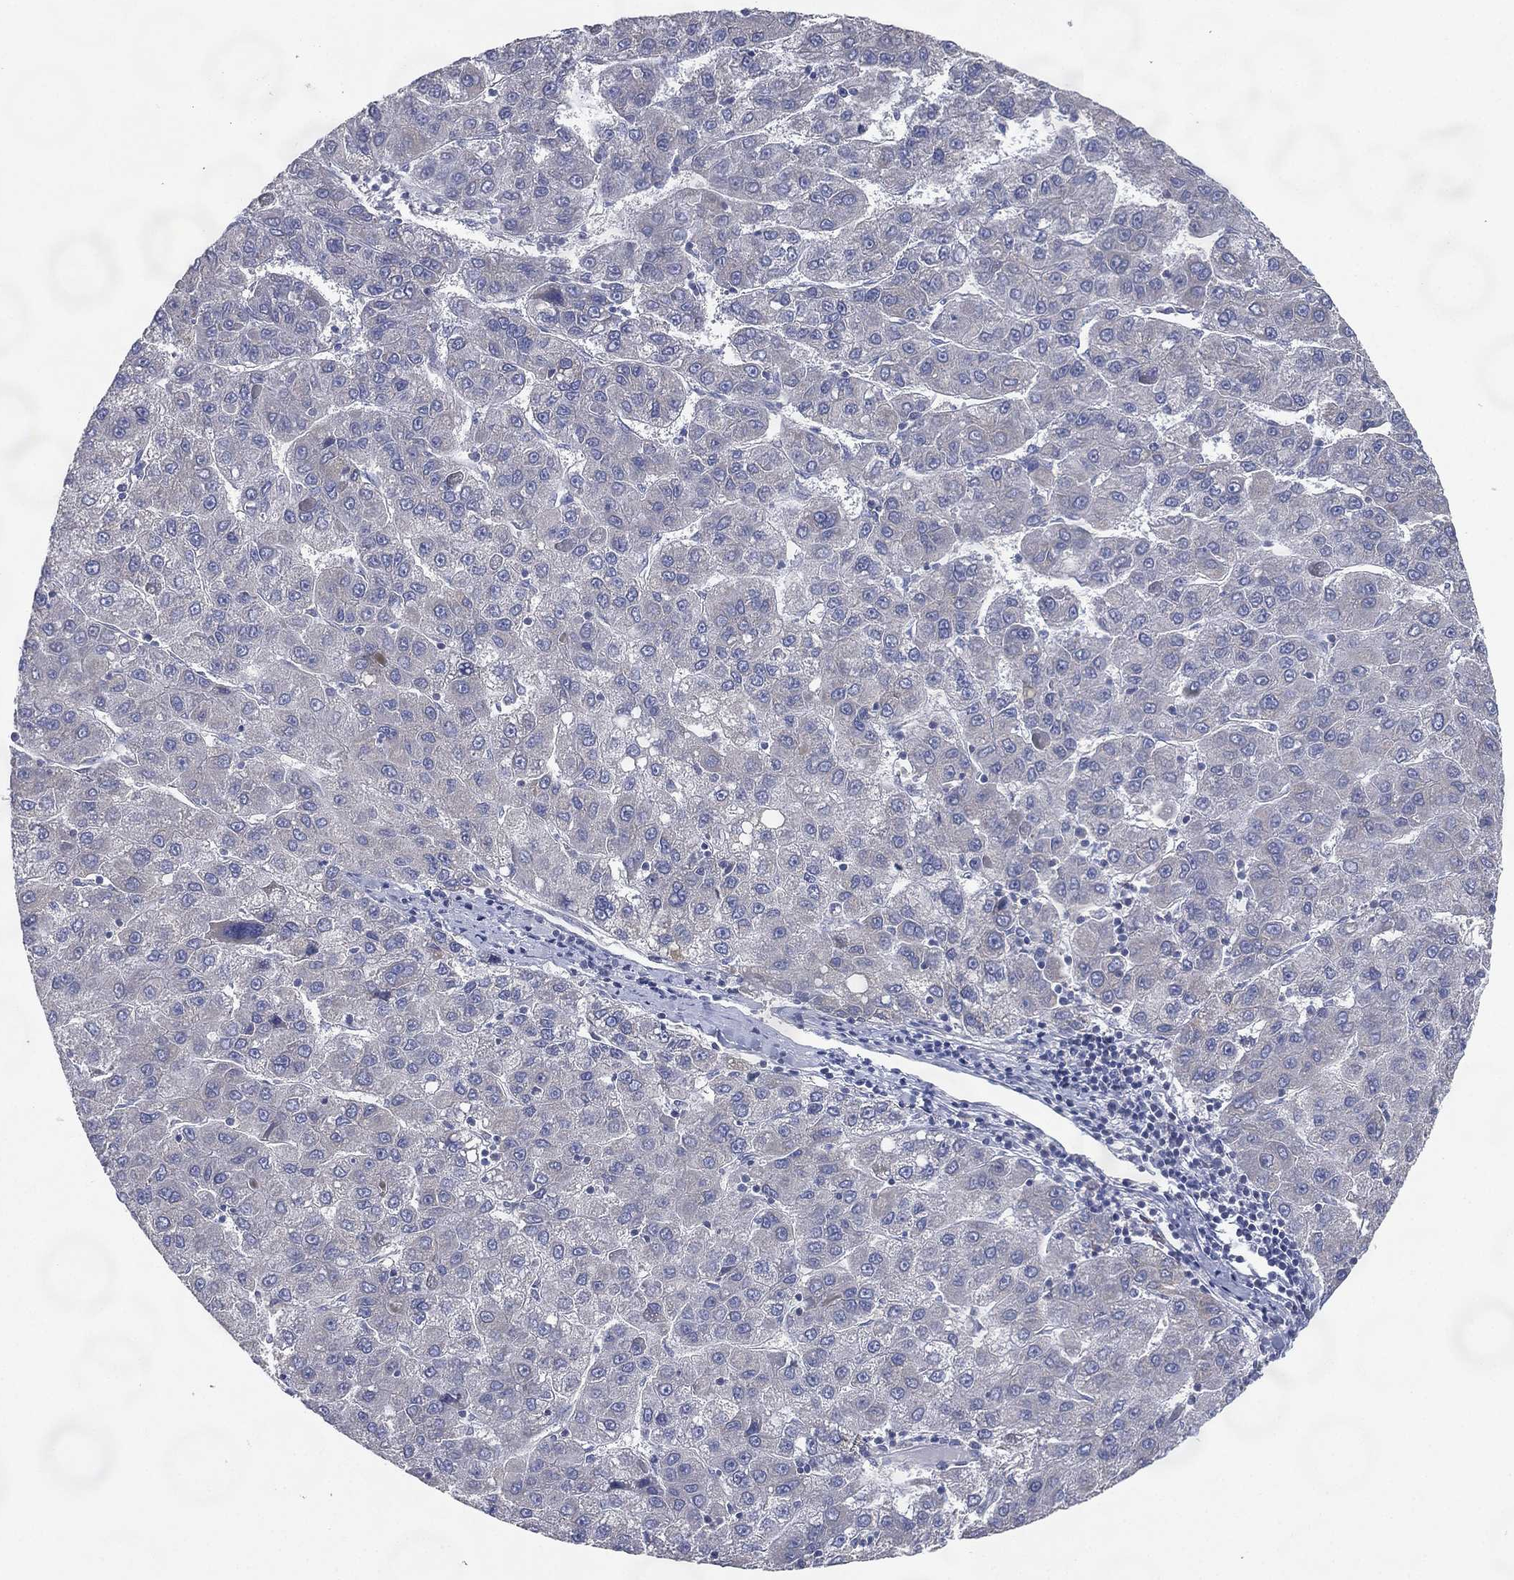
{"staining": {"intensity": "negative", "quantity": "none", "location": "none"}, "tissue": "liver cancer", "cell_type": "Tumor cells", "image_type": "cancer", "snomed": [{"axis": "morphology", "description": "Carcinoma, Hepatocellular, NOS"}, {"axis": "topography", "description": "Liver"}], "caption": "Immunohistochemistry histopathology image of neoplastic tissue: hepatocellular carcinoma (liver) stained with DAB displays no significant protein positivity in tumor cells.", "gene": "ATP8A2", "patient": {"sex": "female", "age": 82}}